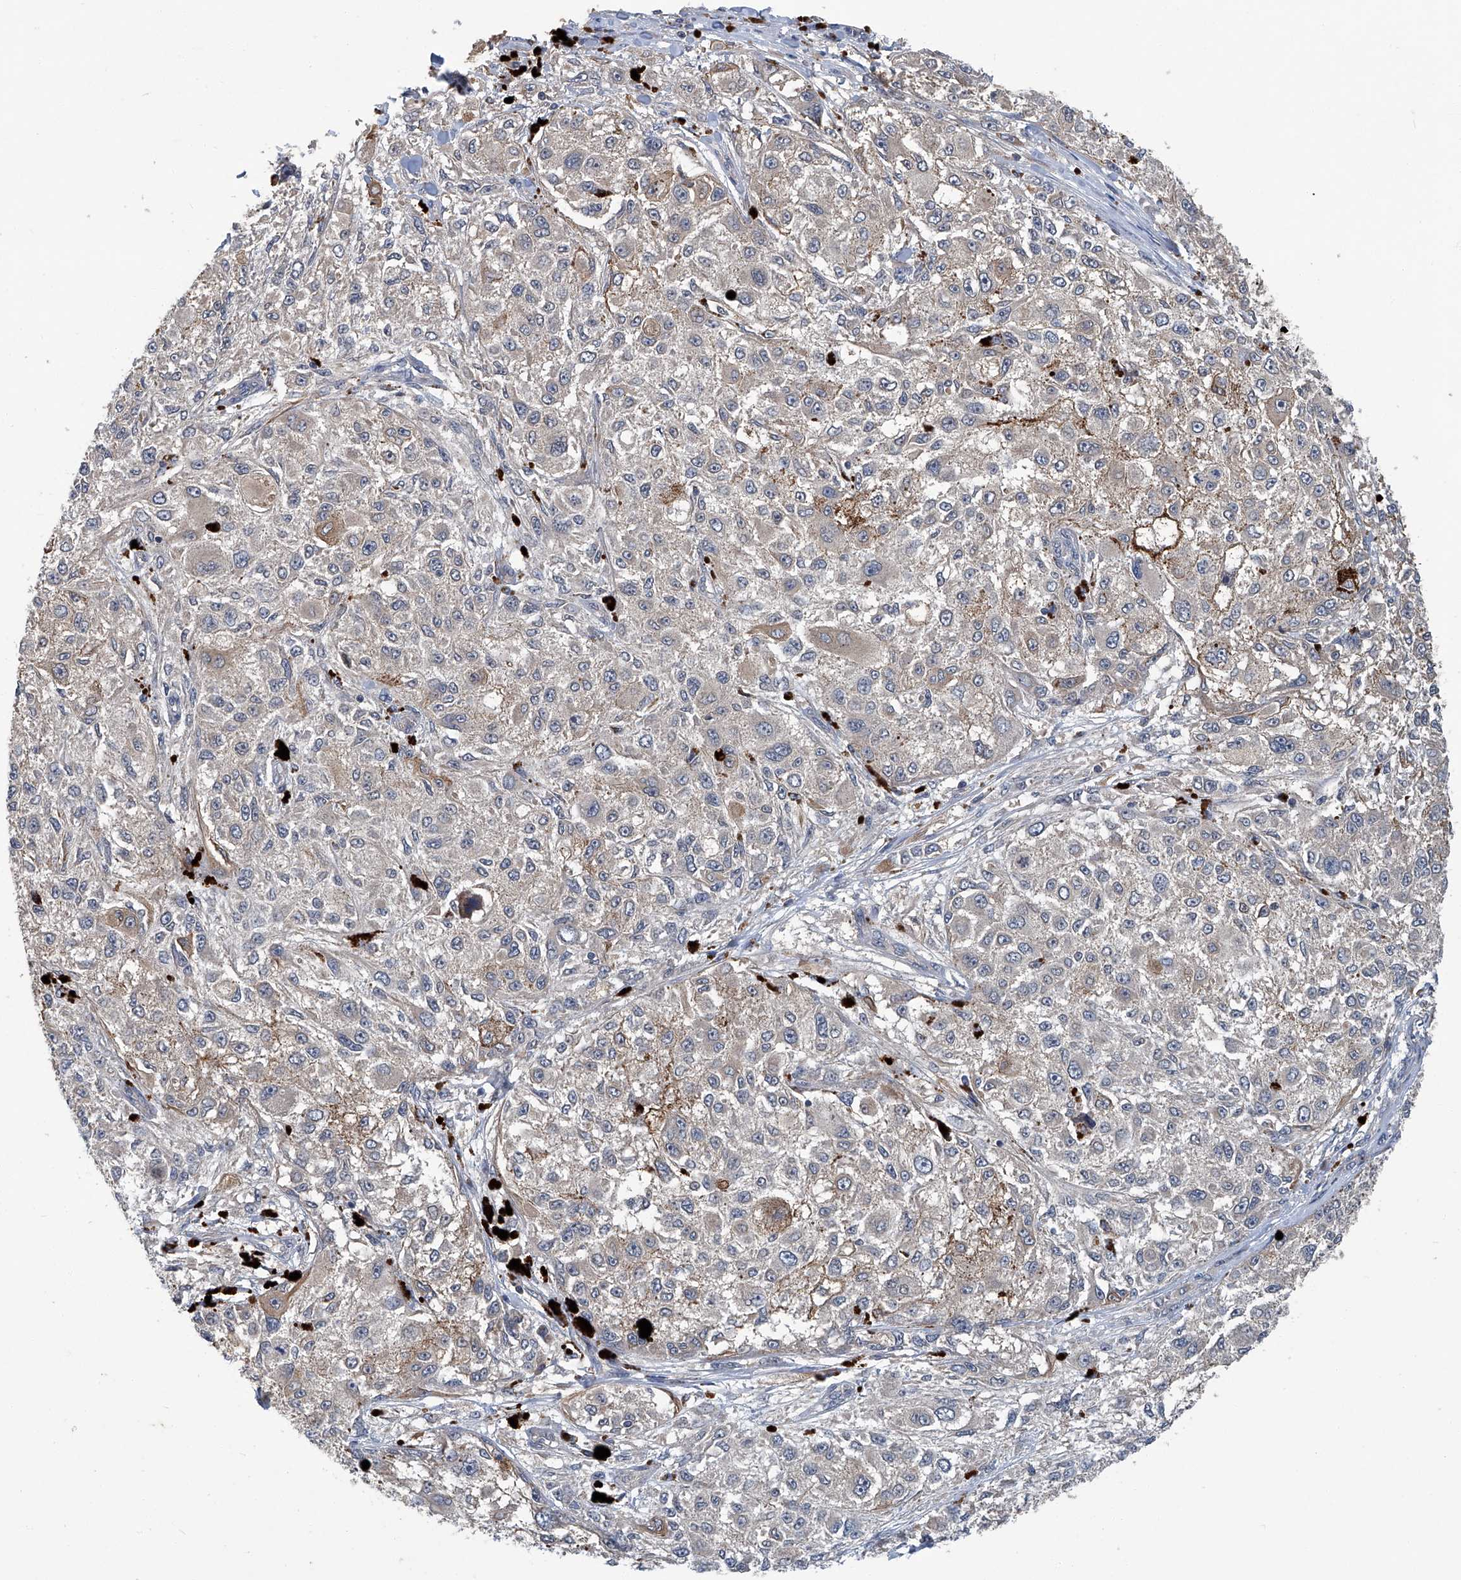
{"staining": {"intensity": "negative", "quantity": "none", "location": "none"}, "tissue": "melanoma", "cell_type": "Tumor cells", "image_type": "cancer", "snomed": [{"axis": "morphology", "description": "Necrosis, NOS"}, {"axis": "morphology", "description": "Malignant melanoma, NOS"}, {"axis": "topography", "description": "Skin"}], "caption": "This is an immunohistochemistry (IHC) histopathology image of malignant melanoma. There is no expression in tumor cells.", "gene": "ANKRD34A", "patient": {"sex": "female", "age": 87}}